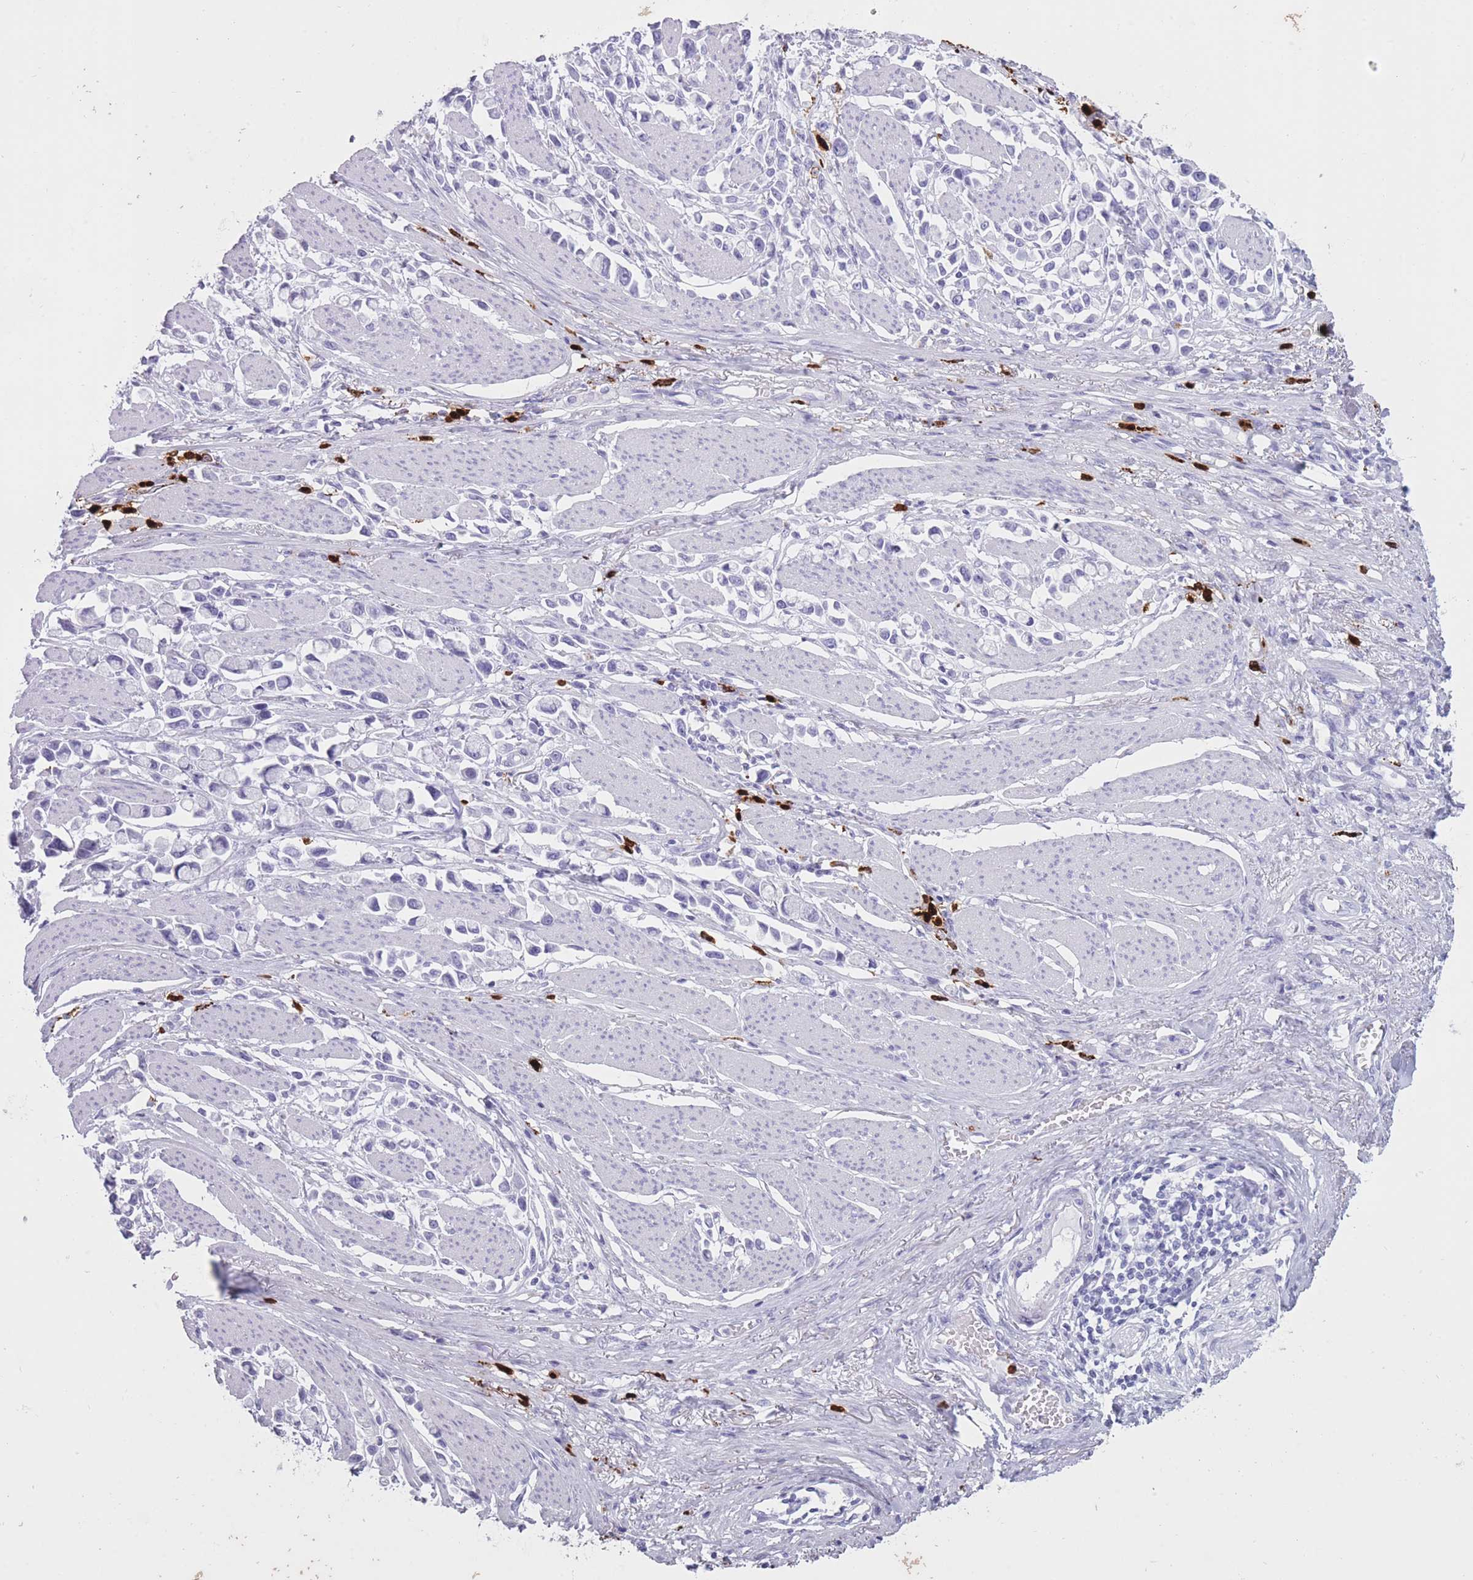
{"staining": {"intensity": "negative", "quantity": "none", "location": "none"}, "tissue": "stomach cancer", "cell_type": "Tumor cells", "image_type": "cancer", "snomed": [{"axis": "morphology", "description": "Adenocarcinoma, NOS"}, {"axis": "topography", "description": "Stomach"}], "caption": "Image shows no significant protein staining in tumor cells of adenocarcinoma (stomach).", "gene": "OR4F21", "patient": {"sex": "female", "age": 81}}